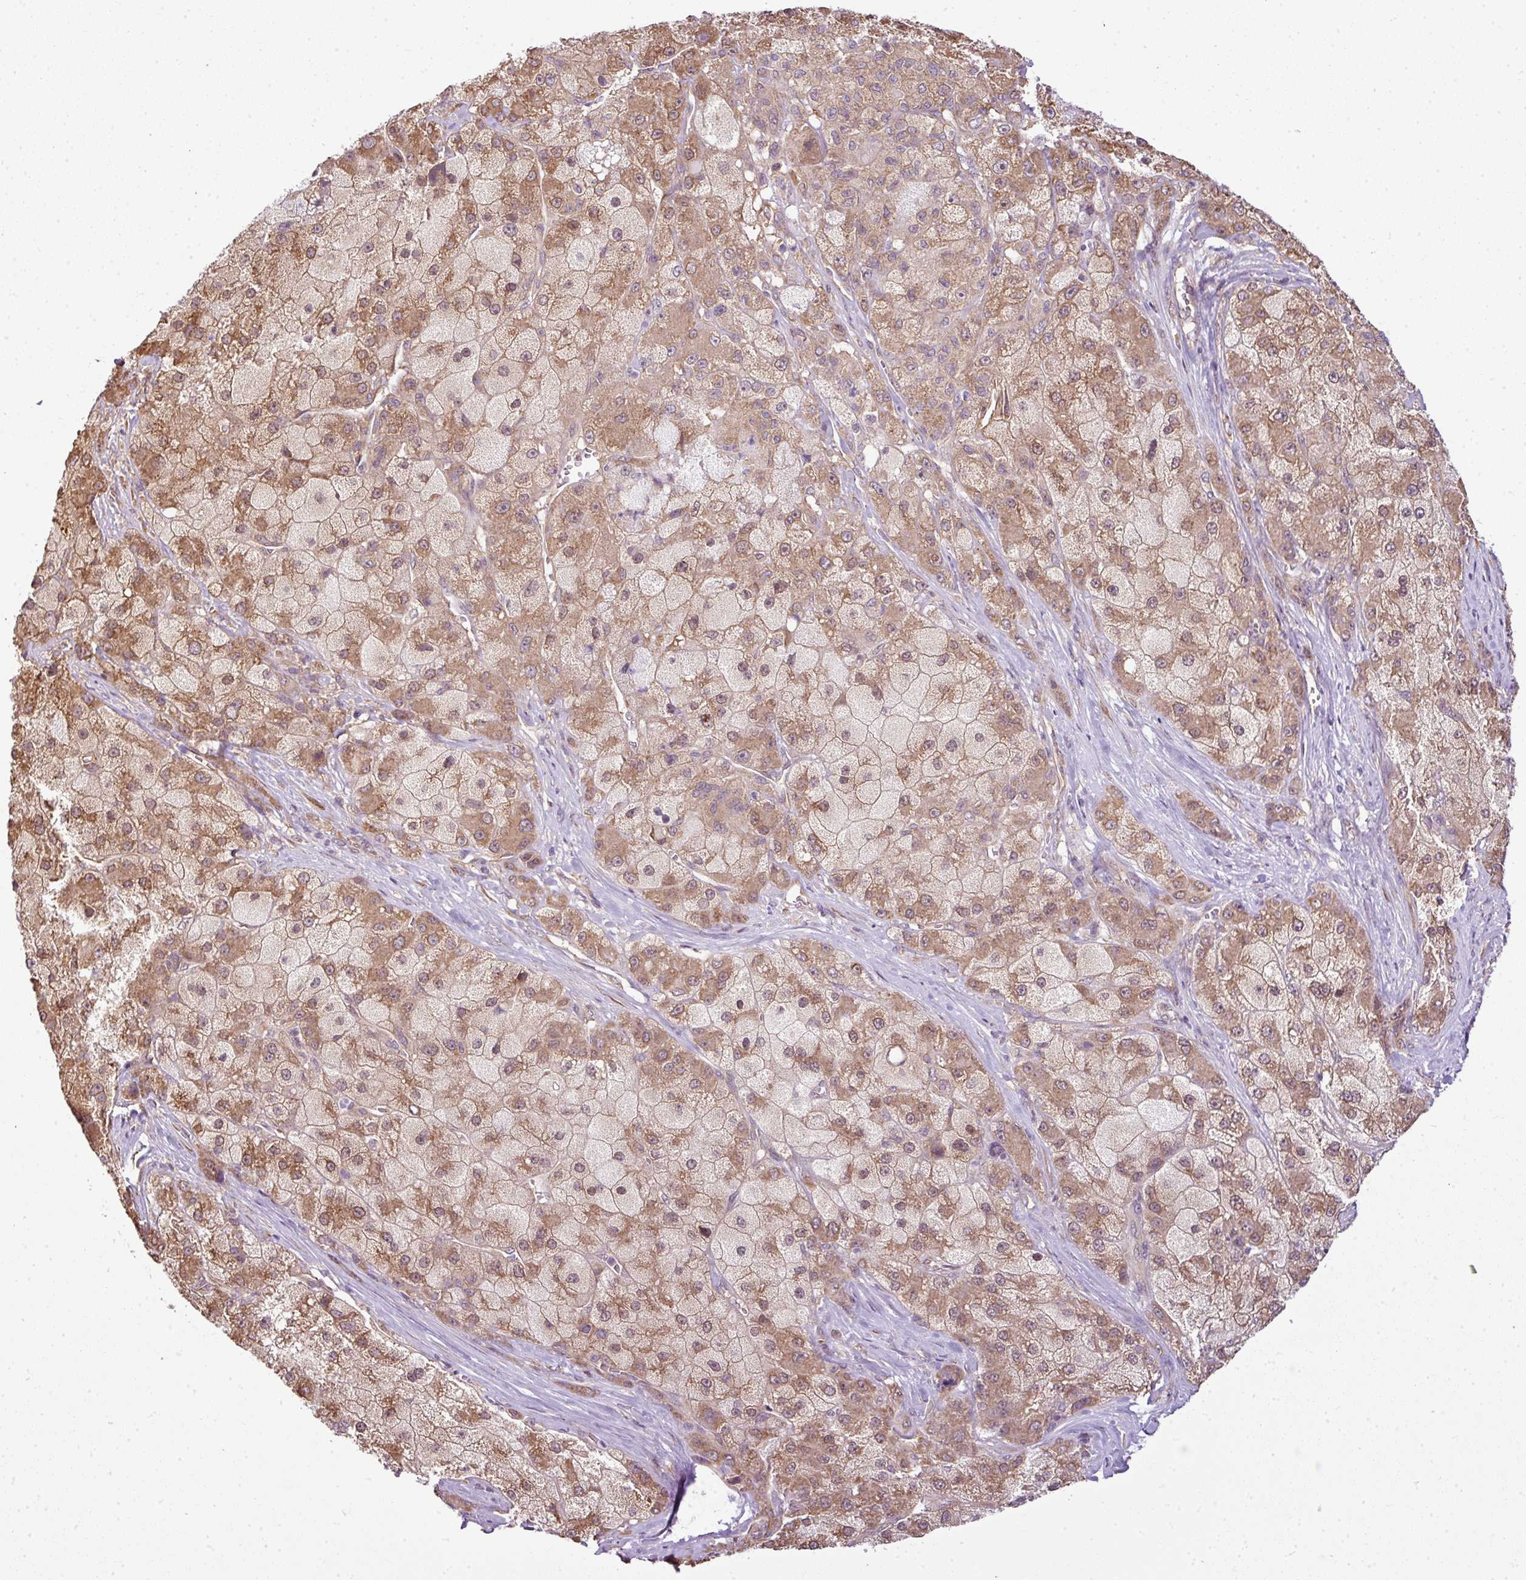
{"staining": {"intensity": "moderate", "quantity": ">75%", "location": "cytoplasmic/membranous"}, "tissue": "liver cancer", "cell_type": "Tumor cells", "image_type": "cancer", "snomed": [{"axis": "morphology", "description": "Carcinoma, Hepatocellular, NOS"}, {"axis": "topography", "description": "Liver"}], "caption": "This is a histology image of immunohistochemistry (IHC) staining of liver cancer (hepatocellular carcinoma), which shows moderate positivity in the cytoplasmic/membranous of tumor cells.", "gene": "RBM4B", "patient": {"sex": "male", "age": 67}}